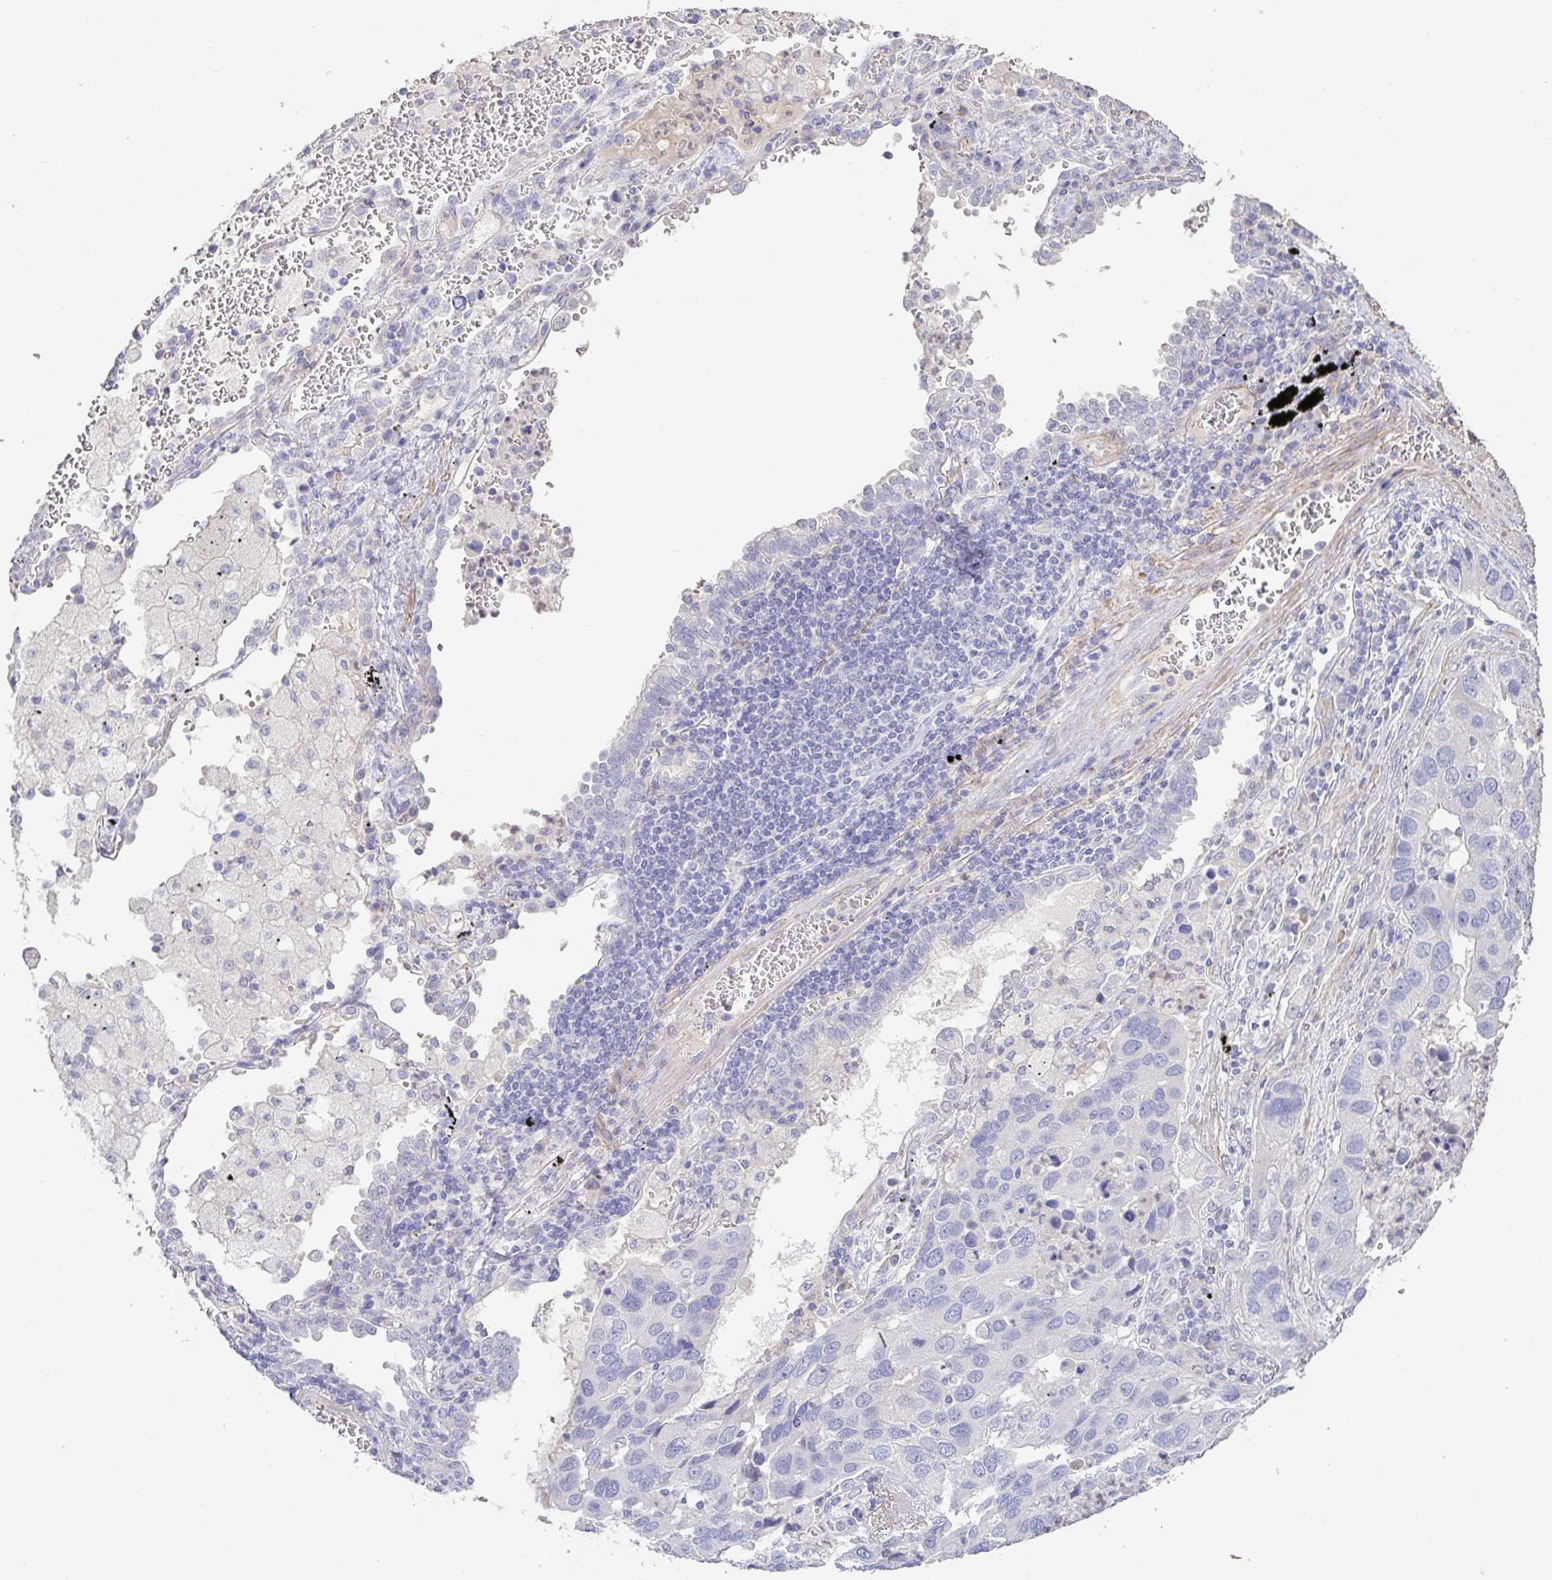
{"staining": {"intensity": "negative", "quantity": "none", "location": "none"}, "tissue": "lung cancer", "cell_type": "Tumor cells", "image_type": "cancer", "snomed": [{"axis": "morphology", "description": "Aneuploidy"}, {"axis": "morphology", "description": "Adenocarcinoma, NOS"}, {"axis": "topography", "description": "Lymph node"}, {"axis": "topography", "description": "Lung"}], "caption": "Lung cancer stained for a protein using immunohistochemistry (IHC) demonstrates no positivity tumor cells.", "gene": "PYGM", "patient": {"sex": "female", "age": 74}}